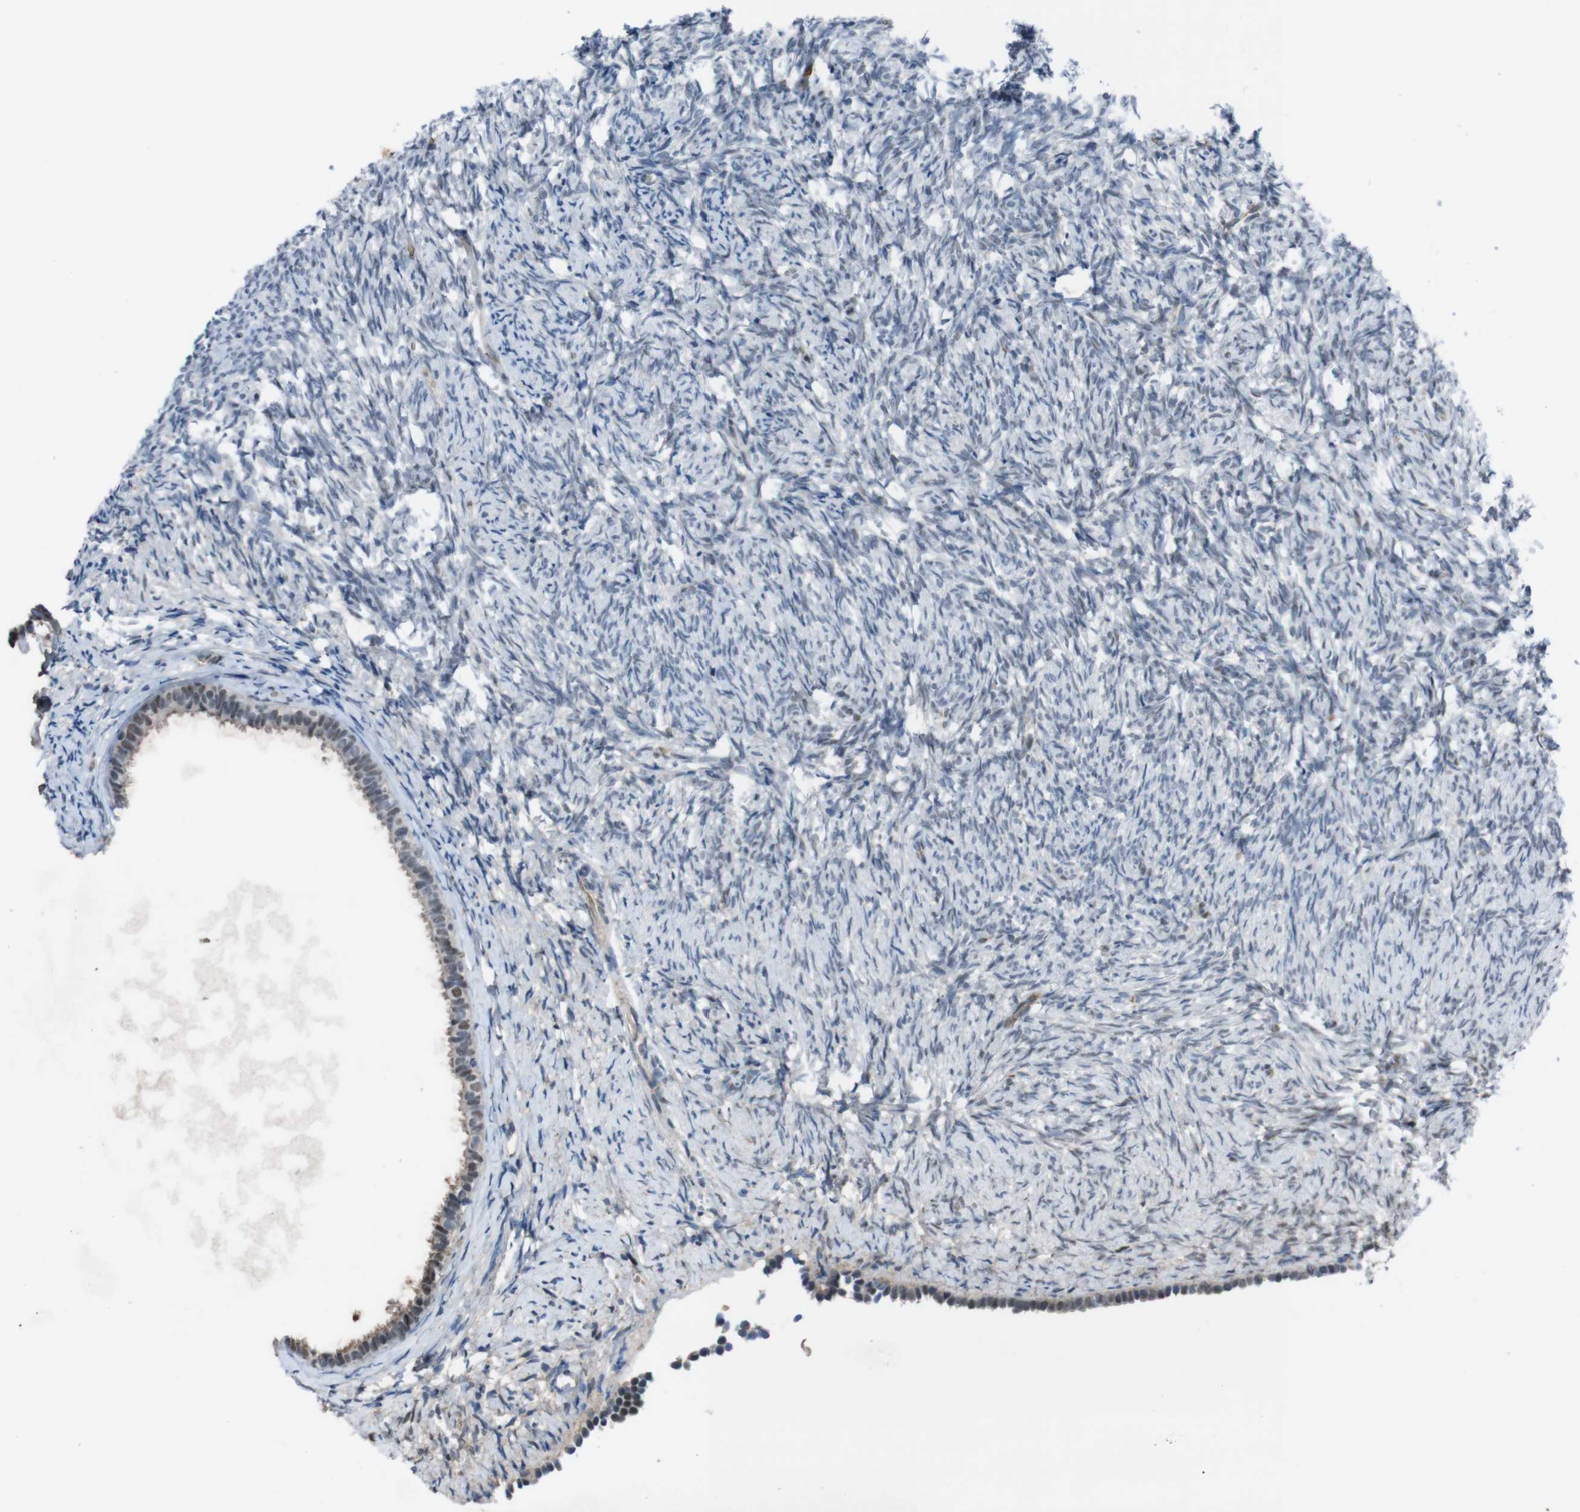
{"staining": {"intensity": "negative", "quantity": "none", "location": "none"}, "tissue": "ovary", "cell_type": "Follicle cells", "image_type": "normal", "snomed": [{"axis": "morphology", "description": "Normal tissue, NOS"}, {"axis": "topography", "description": "Ovary"}], "caption": "This micrograph is of unremarkable ovary stained with immunohistochemistry to label a protein in brown with the nuclei are counter-stained blue. There is no expression in follicle cells. Nuclei are stained in blue.", "gene": "SUB1", "patient": {"sex": "female", "age": 60}}